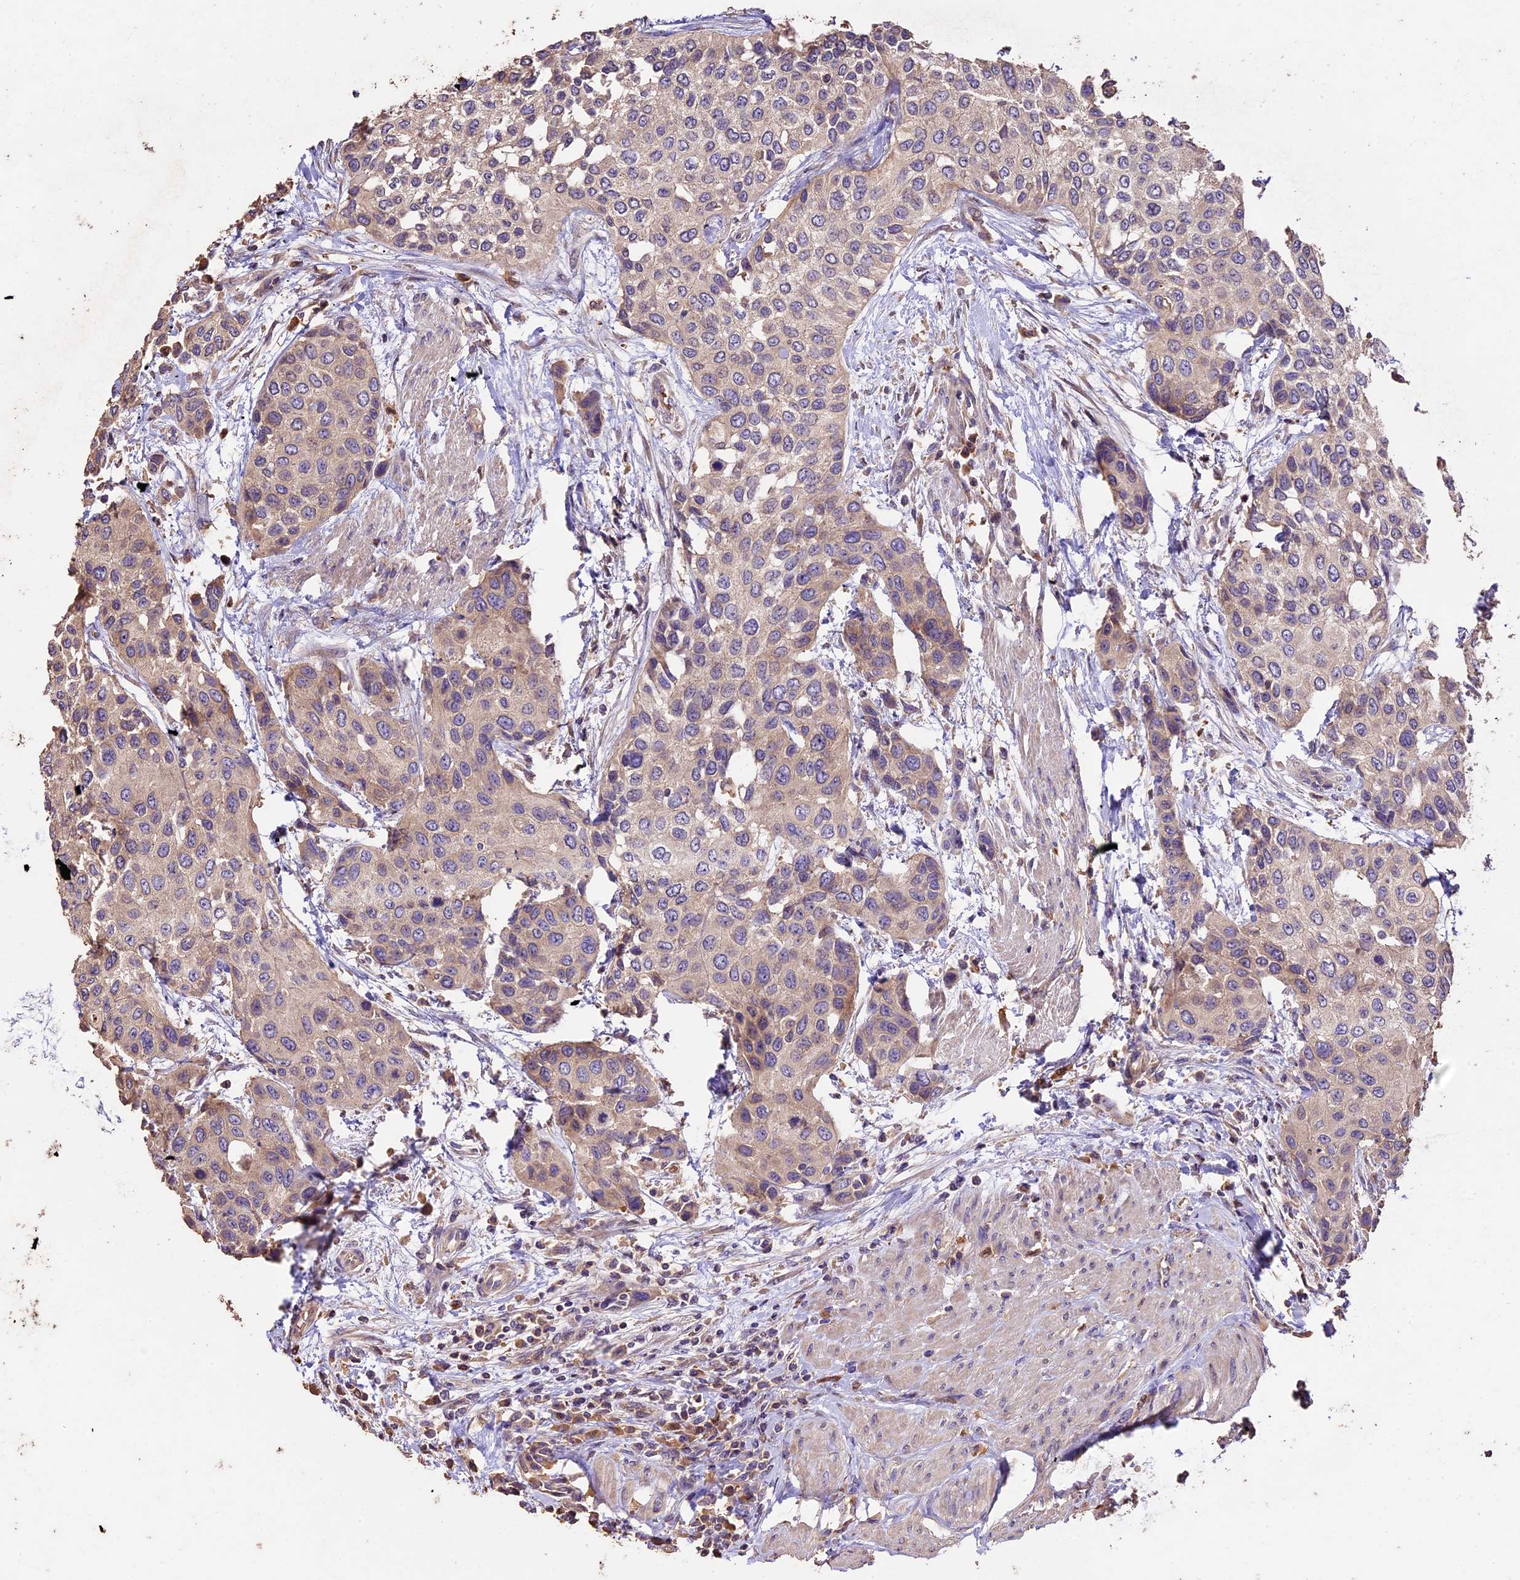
{"staining": {"intensity": "weak", "quantity": ">75%", "location": "cytoplasmic/membranous"}, "tissue": "urothelial cancer", "cell_type": "Tumor cells", "image_type": "cancer", "snomed": [{"axis": "morphology", "description": "Normal tissue, NOS"}, {"axis": "morphology", "description": "Urothelial carcinoma, High grade"}, {"axis": "topography", "description": "Vascular tissue"}, {"axis": "topography", "description": "Urinary bladder"}], "caption": "High-magnification brightfield microscopy of urothelial cancer stained with DAB (brown) and counterstained with hematoxylin (blue). tumor cells exhibit weak cytoplasmic/membranous staining is present in about>75% of cells. The protein is stained brown, and the nuclei are stained in blue (DAB IHC with brightfield microscopy, high magnification).", "gene": "CRLF1", "patient": {"sex": "female", "age": 56}}